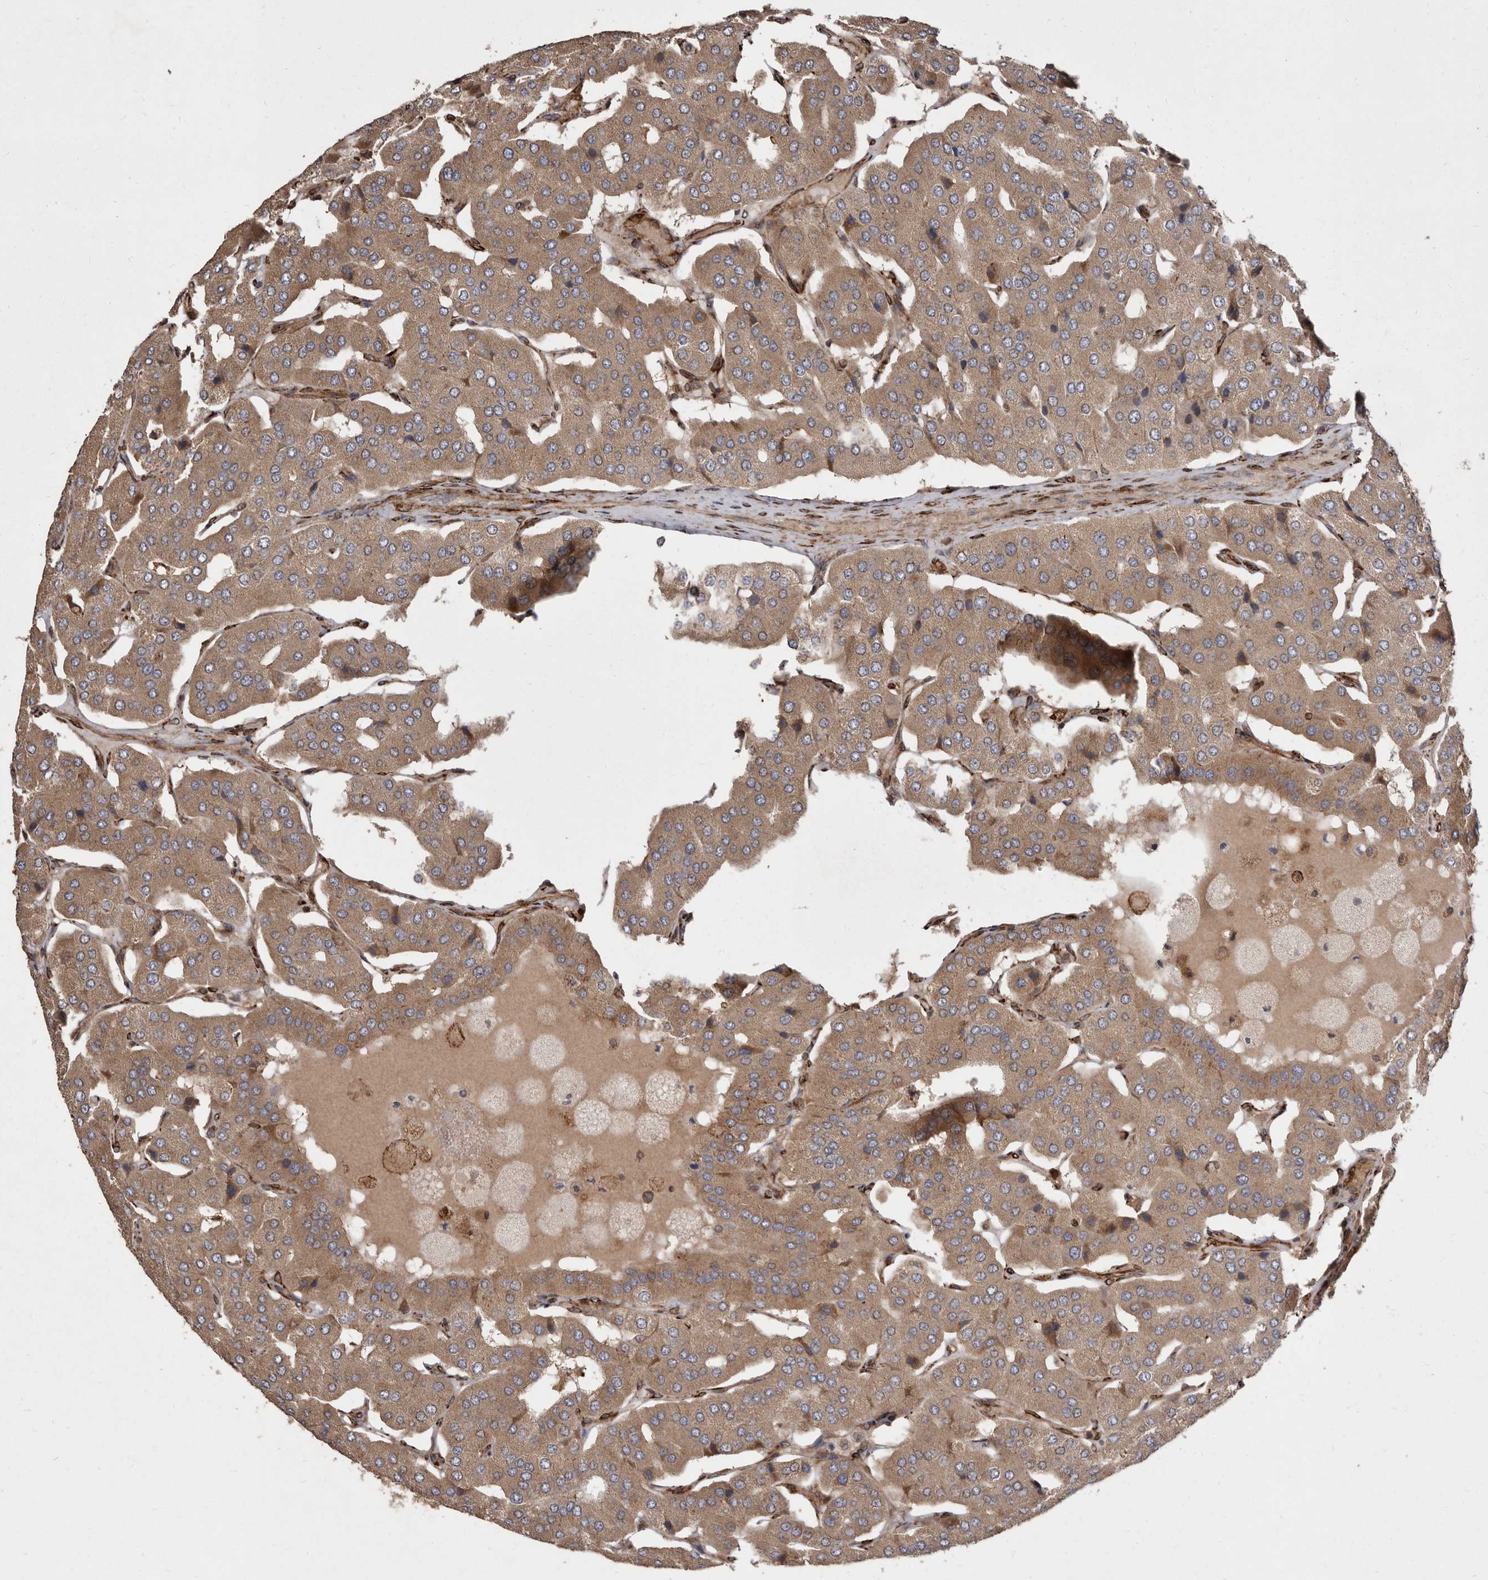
{"staining": {"intensity": "moderate", "quantity": ">75%", "location": "cytoplasmic/membranous"}, "tissue": "parathyroid gland", "cell_type": "Glandular cells", "image_type": "normal", "snomed": [{"axis": "morphology", "description": "Normal tissue, NOS"}, {"axis": "morphology", "description": "Adenoma, NOS"}, {"axis": "topography", "description": "Parathyroid gland"}], "caption": "Brown immunohistochemical staining in unremarkable parathyroid gland demonstrates moderate cytoplasmic/membranous expression in approximately >75% of glandular cells.", "gene": "FLAD1", "patient": {"sex": "female", "age": 86}}